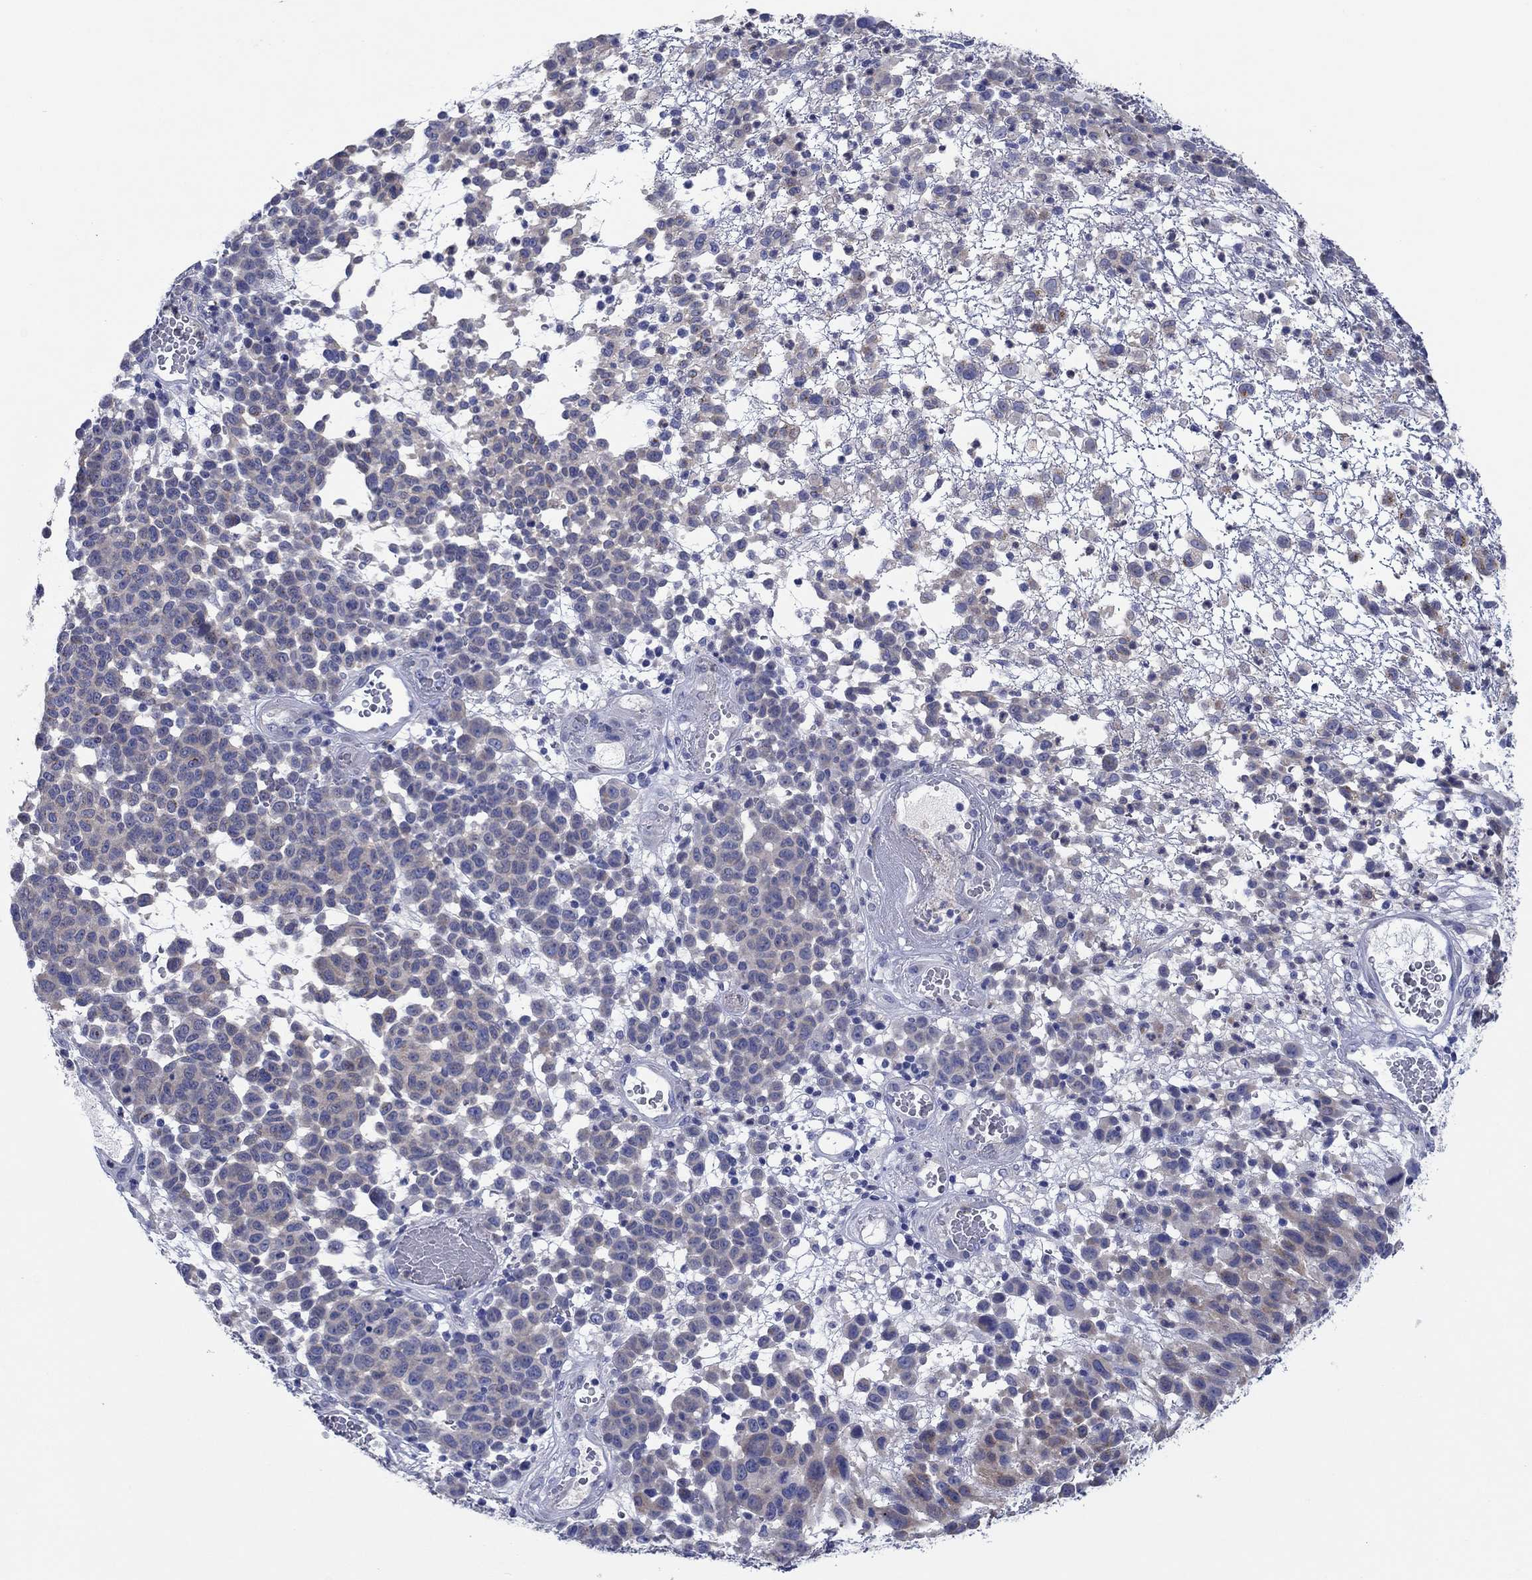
{"staining": {"intensity": "weak", "quantity": "<25%", "location": "cytoplasmic/membranous"}, "tissue": "melanoma", "cell_type": "Tumor cells", "image_type": "cancer", "snomed": [{"axis": "morphology", "description": "Malignant melanoma, NOS"}, {"axis": "topography", "description": "Skin"}], "caption": "Protein analysis of malignant melanoma demonstrates no significant positivity in tumor cells.", "gene": "HDC", "patient": {"sex": "male", "age": 59}}